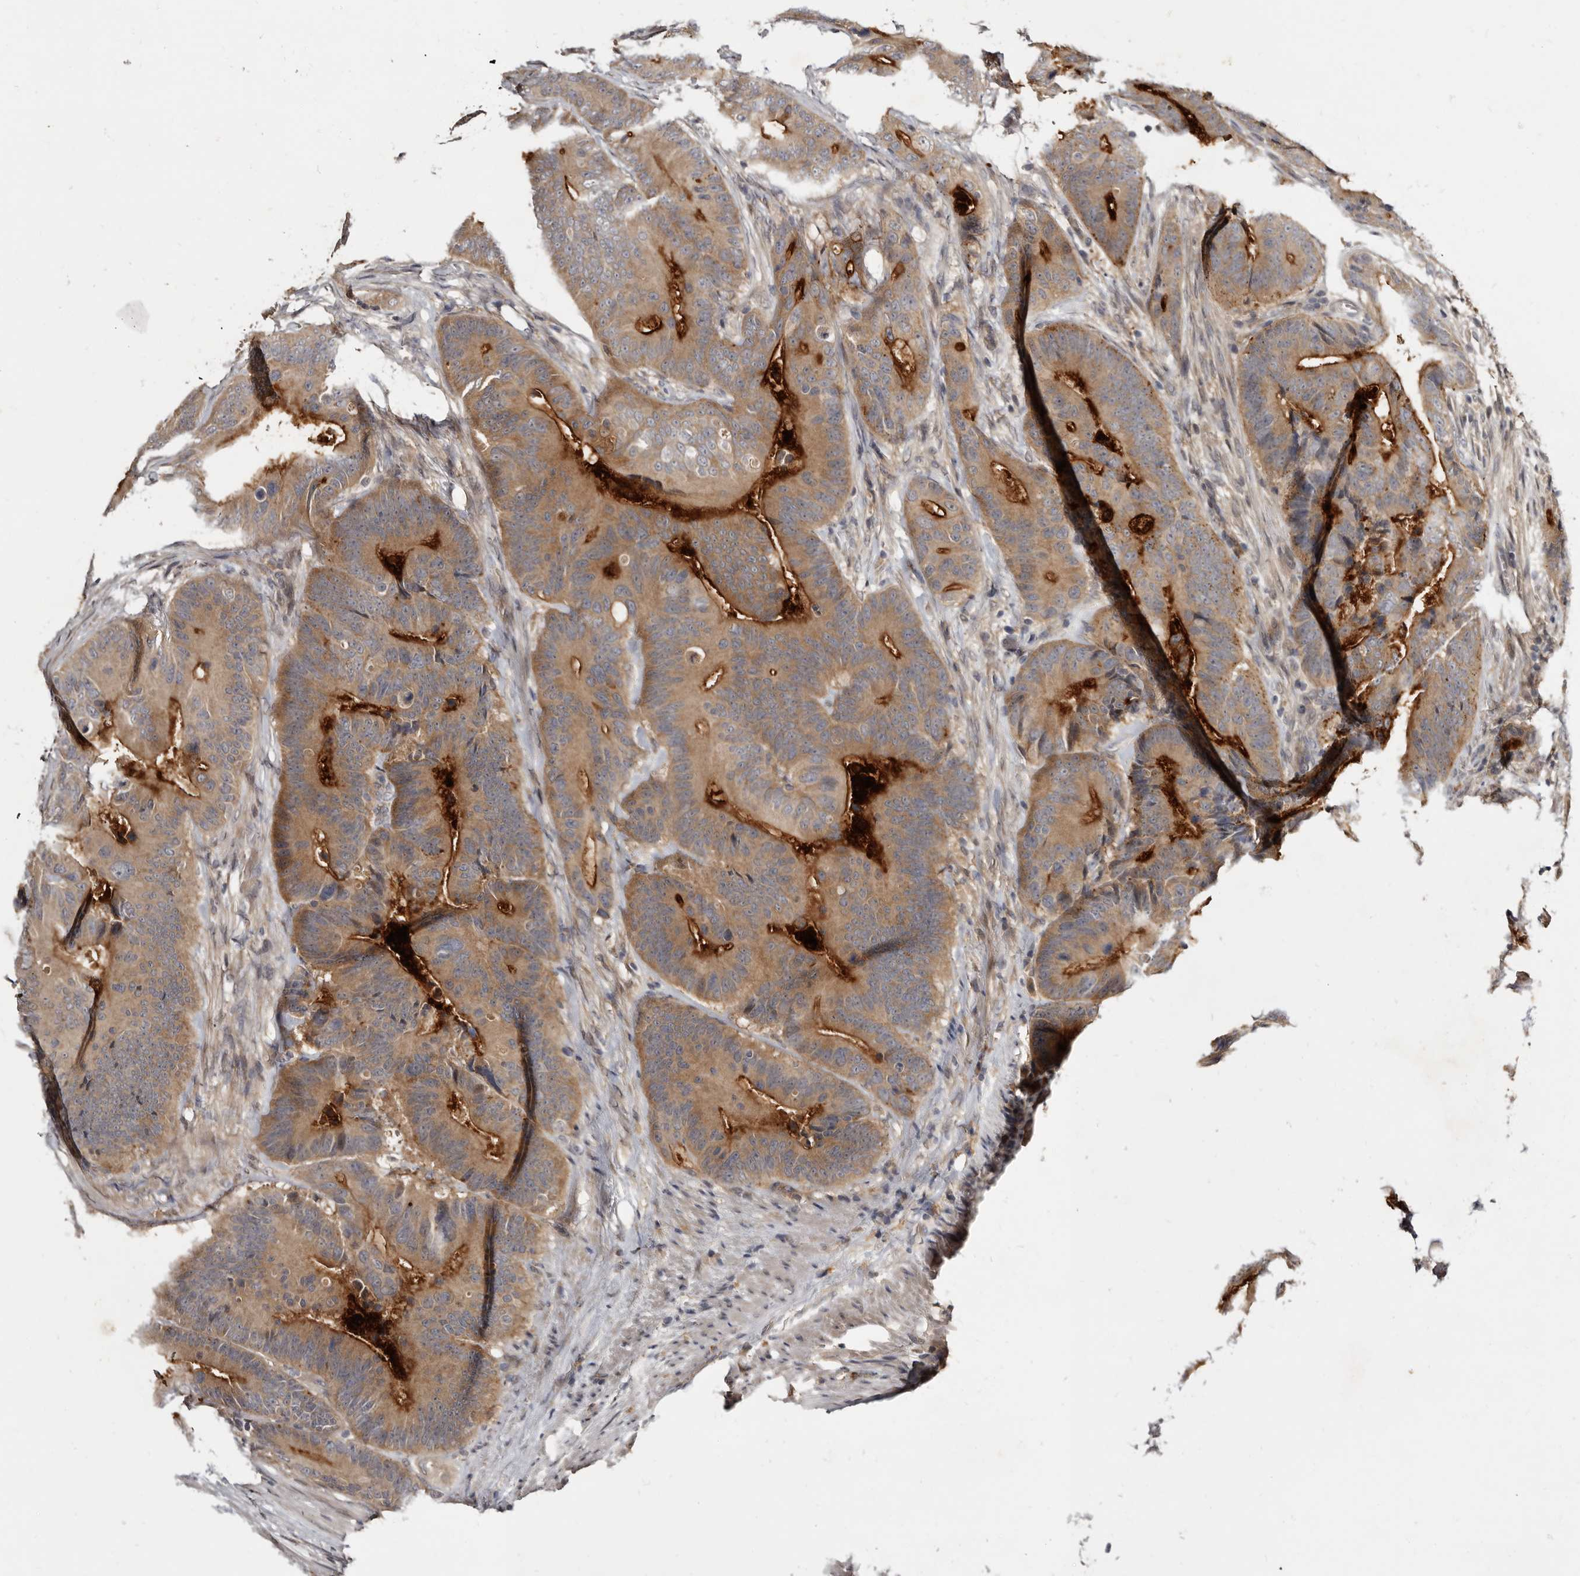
{"staining": {"intensity": "moderate", "quantity": ">75%", "location": "cytoplasmic/membranous"}, "tissue": "colorectal cancer", "cell_type": "Tumor cells", "image_type": "cancer", "snomed": [{"axis": "morphology", "description": "Adenocarcinoma, NOS"}, {"axis": "topography", "description": "Colon"}], "caption": "Brown immunohistochemical staining in colorectal adenocarcinoma exhibits moderate cytoplasmic/membranous positivity in about >75% of tumor cells. (Brightfield microscopy of DAB IHC at high magnification).", "gene": "INAVA", "patient": {"sex": "male", "age": 83}}